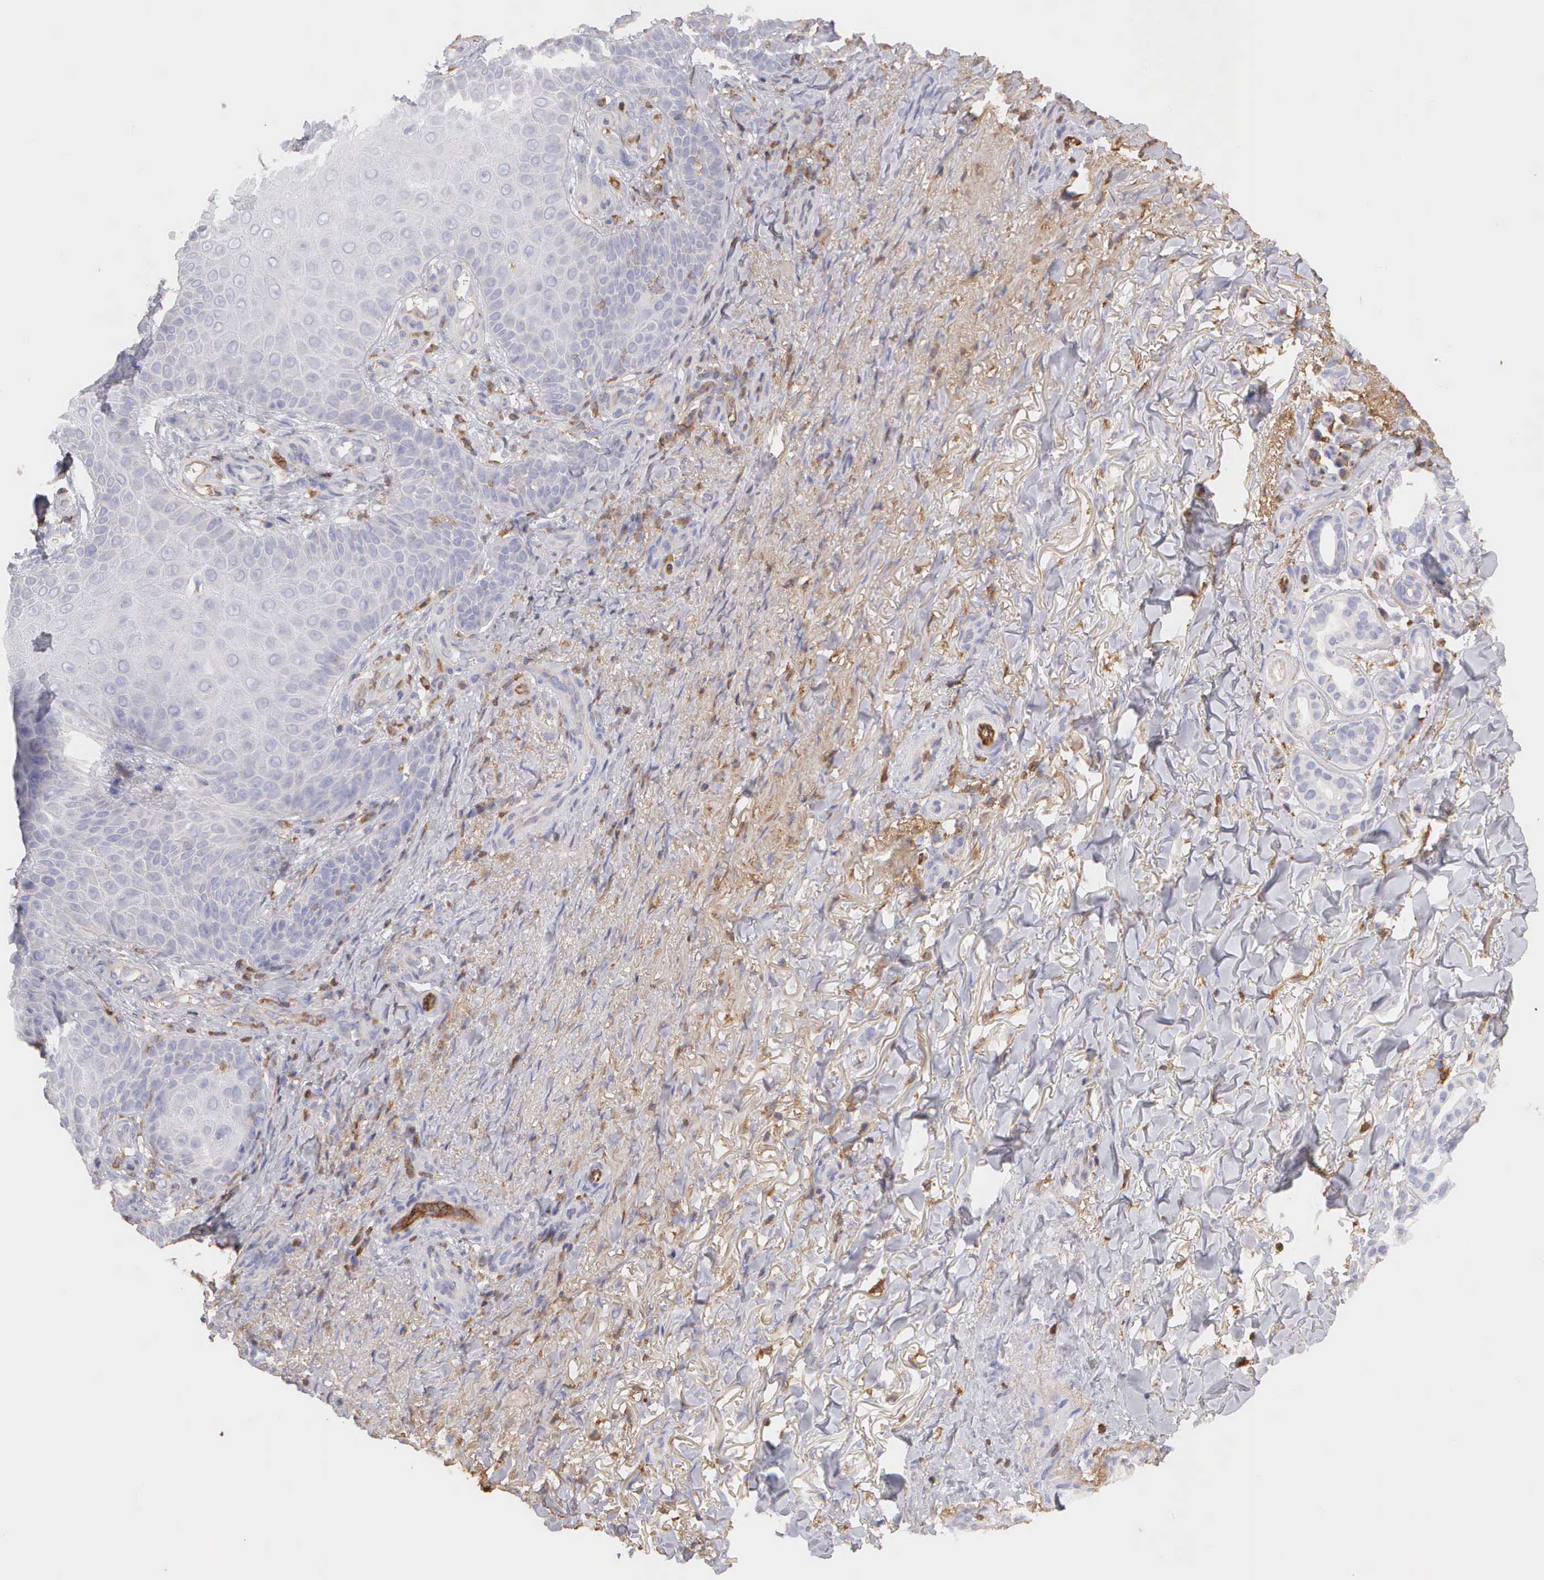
{"staining": {"intensity": "negative", "quantity": "none", "location": "none"}, "tissue": "skin cancer", "cell_type": "Tumor cells", "image_type": "cancer", "snomed": [{"axis": "morphology", "description": "Basal cell carcinoma"}, {"axis": "topography", "description": "Skin"}], "caption": "Immunohistochemical staining of human skin cancer displays no significant positivity in tumor cells.", "gene": "ARHGAP4", "patient": {"sex": "male", "age": 81}}